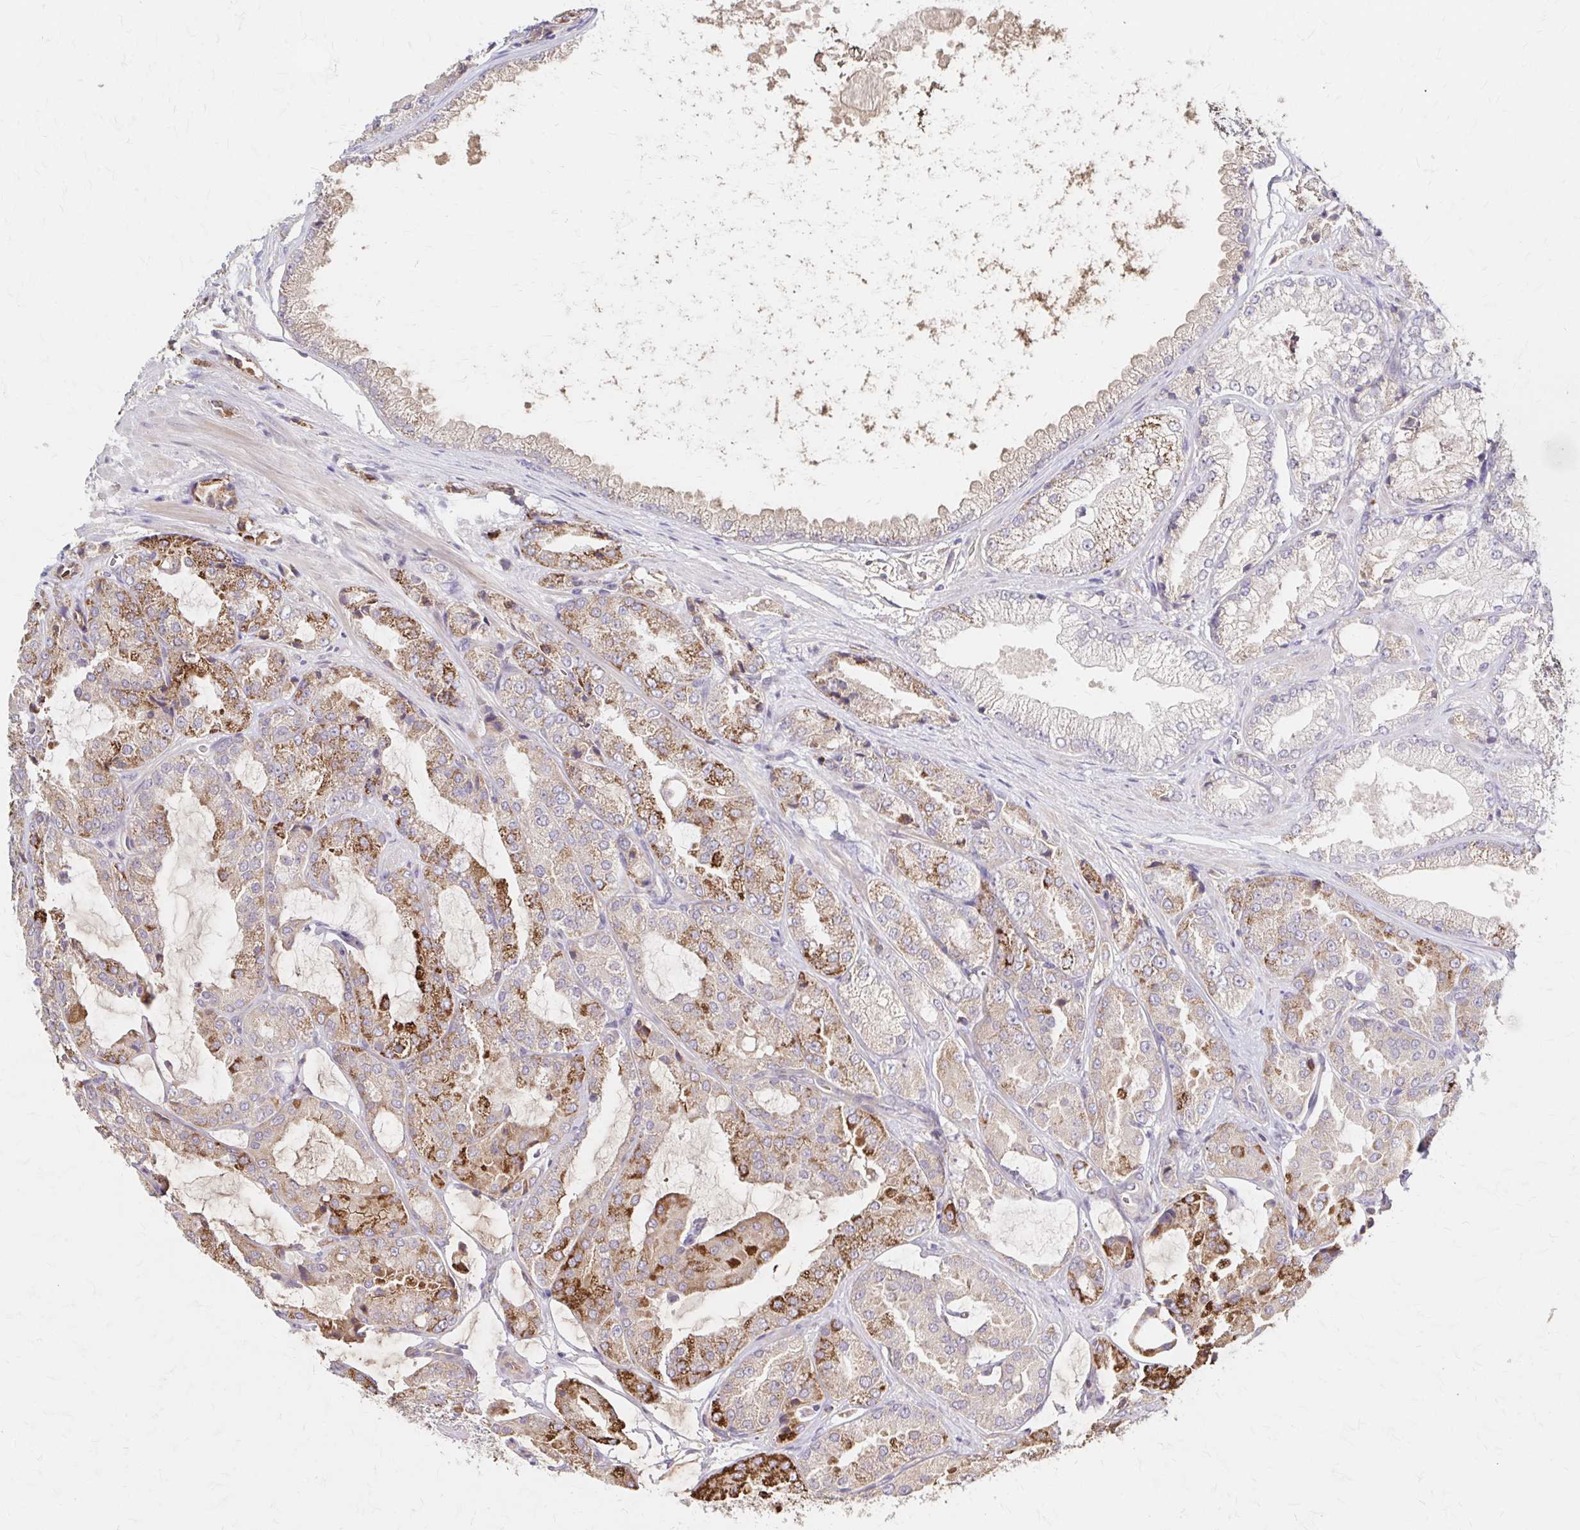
{"staining": {"intensity": "moderate", "quantity": "25%-75%", "location": "cytoplasmic/membranous"}, "tissue": "prostate cancer", "cell_type": "Tumor cells", "image_type": "cancer", "snomed": [{"axis": "morphology", "description": "Adenocarcinoma, High grade"}, {"axis": "topography", "description": "Prostate"}], "caption": "A brown stain highlights moderate cytoplasmic/membranous positivity of a protein in prostate adenocarcinoma (high-grade) tumor cells.", "gene": "HMGCS2", "patient": {"sex": "male", "age": 68}}